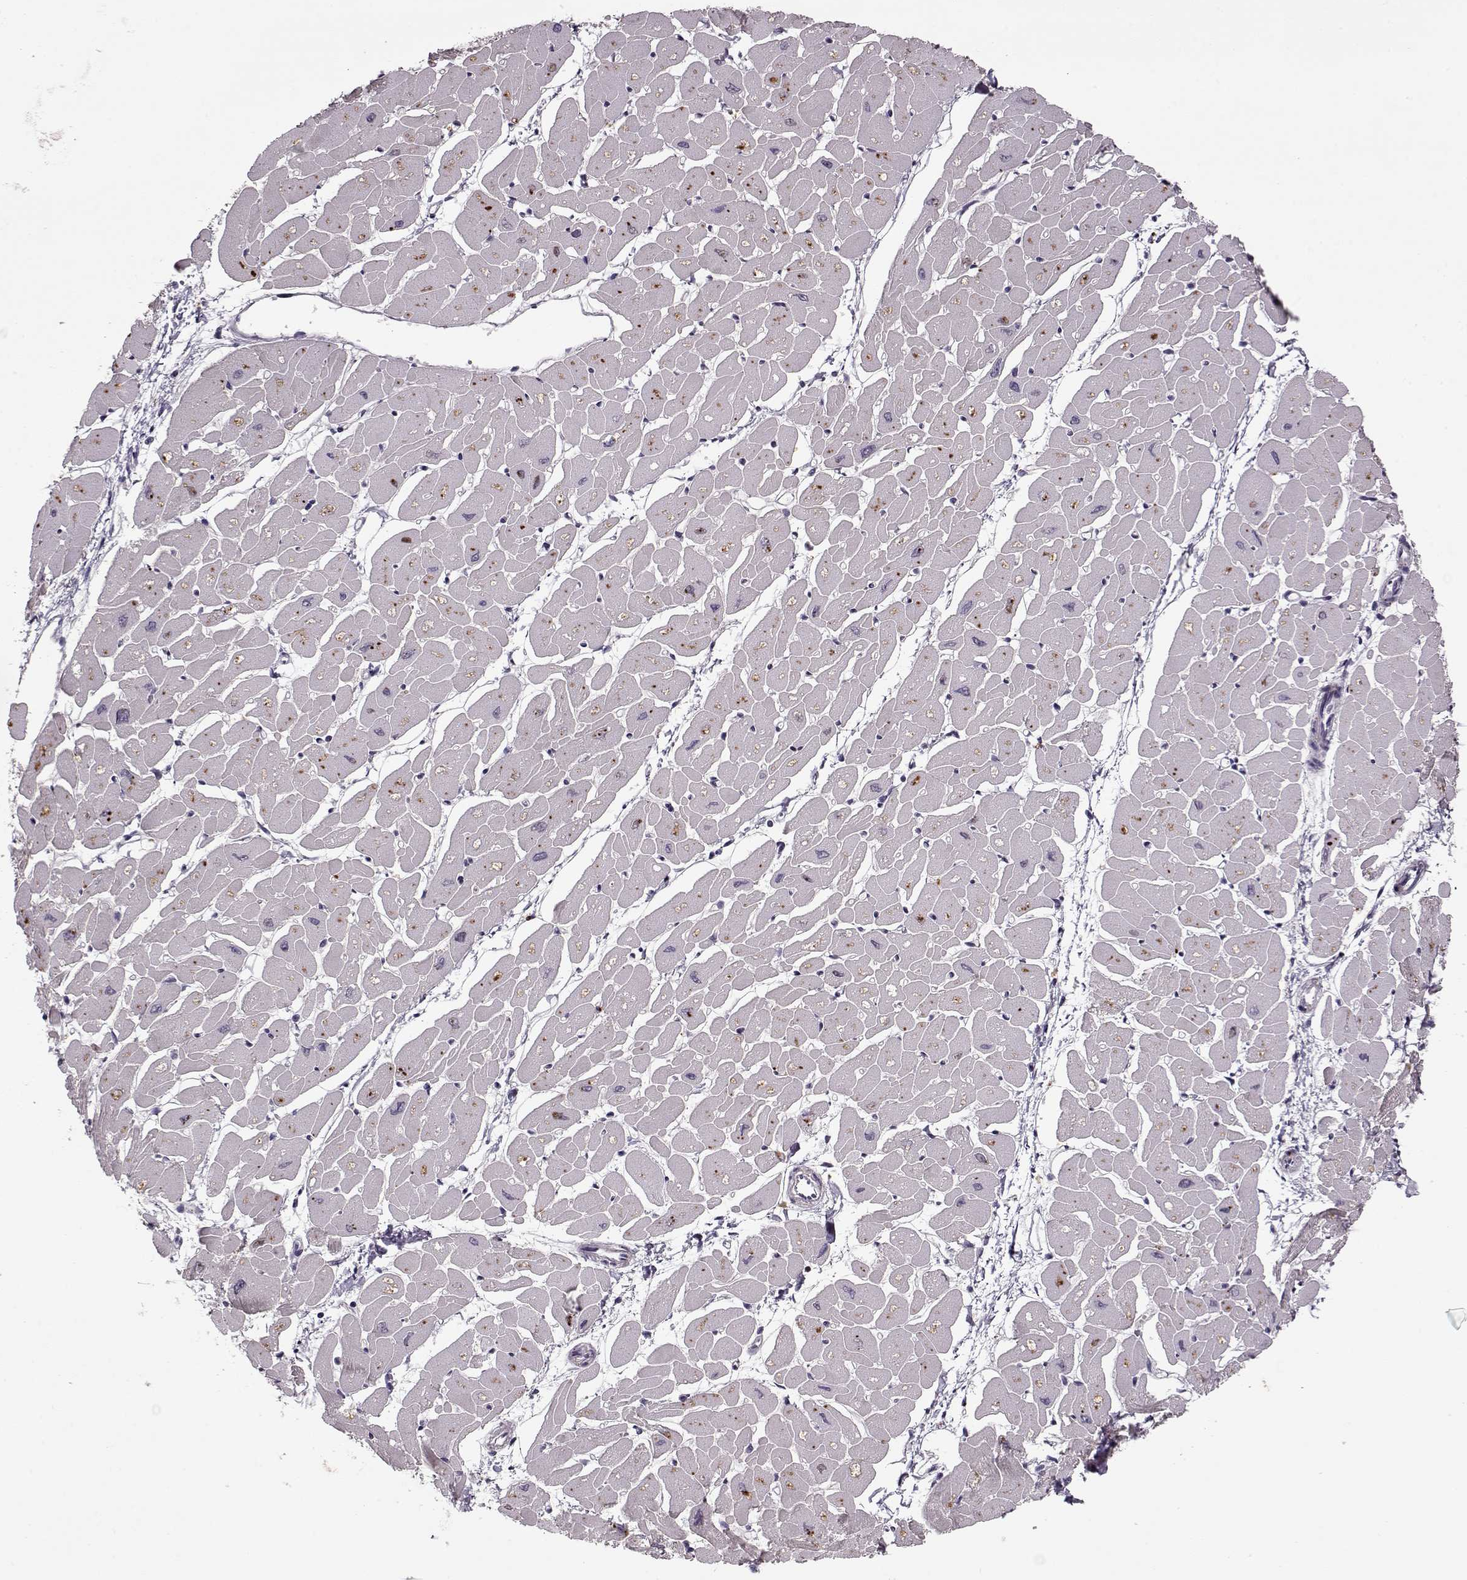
{"staining": {"intensity": "negative", "quantity": "none", "location": "none"}, "tissue": "heart muscle", "cell_type": "Cardiomyocytes", "image_type": "normal", "snomed": [{"axis": "morphology", "description": "Normal tissue, NOS"}, {"axis": "topography", "description": "Heart"}], "caption": "A high-resolution micrograph shows immunohistochemistry staining of unremarkable heart muscle, which shows no significant positivity in cardiomyocytes. (Brightfield microscopy of DAB immunohistochemistry at high magnification).", "gene": "ACOT11", "patient": {"sex": "male", "age": 57}}